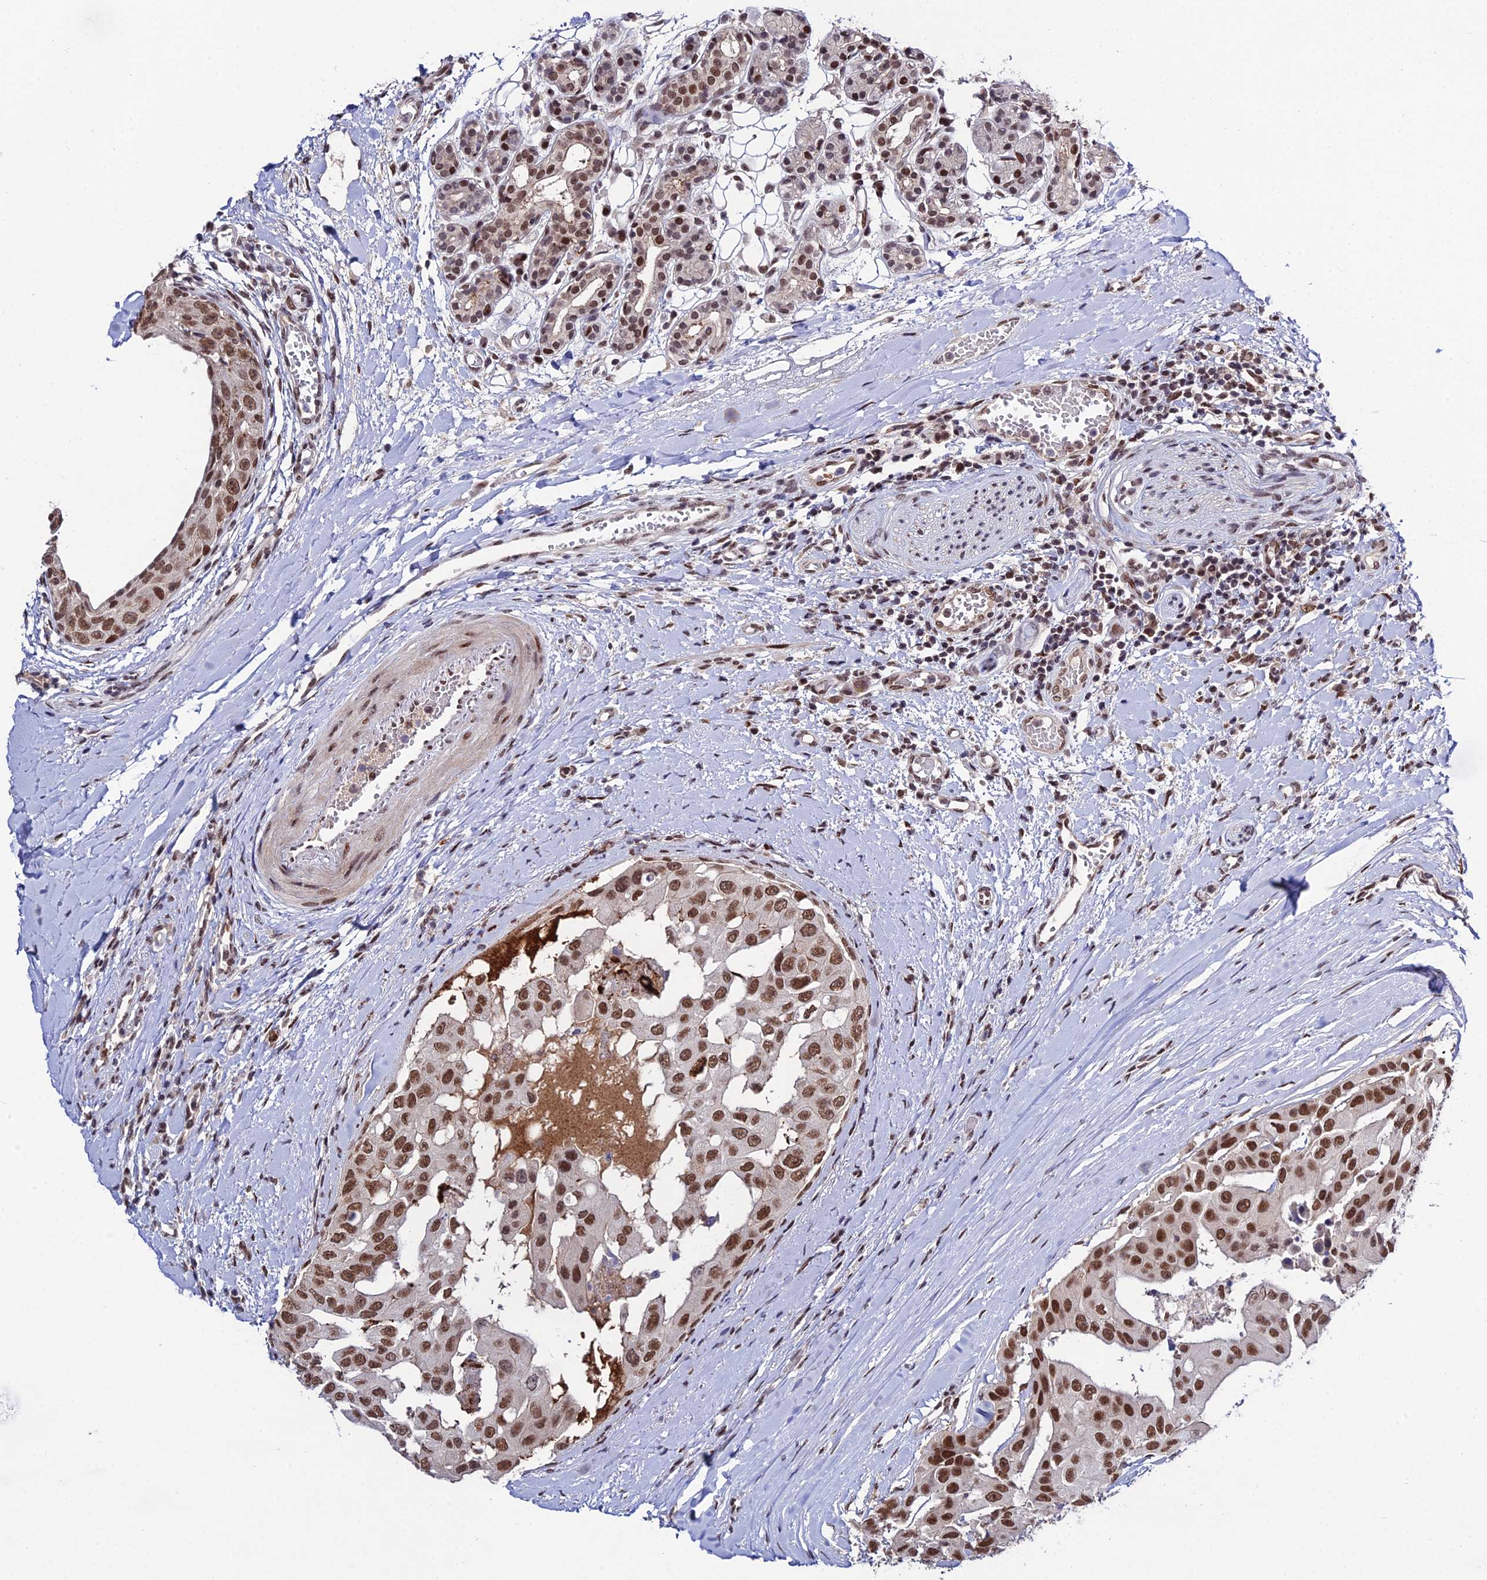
{"staining": {"intensity": "strong", "quantity": ">75%", "location": "nuclear"}, "tissue": "head and neck cancer", "cell_type": "Tumor cells", "image_type": "cancer", "snomed": [{"axis": "morphology", "description": "Adenocarcinoma, NOS"}, {"axis": "morphology", "description": "Adenocarcinoma, metastatic, NOS"}, {"axis": "topography", "description": "Head-Neck"}], "caption": "DAB (3,3'-diaminobenzidine) immunohistochemical staining of metastatic adenocarcinoma (head and neck) reveals strong nuclear protein expression in approximately >75% of tumor cells.", "gene": "SYT15", "patient": {"sex": "male", "age": 75}}